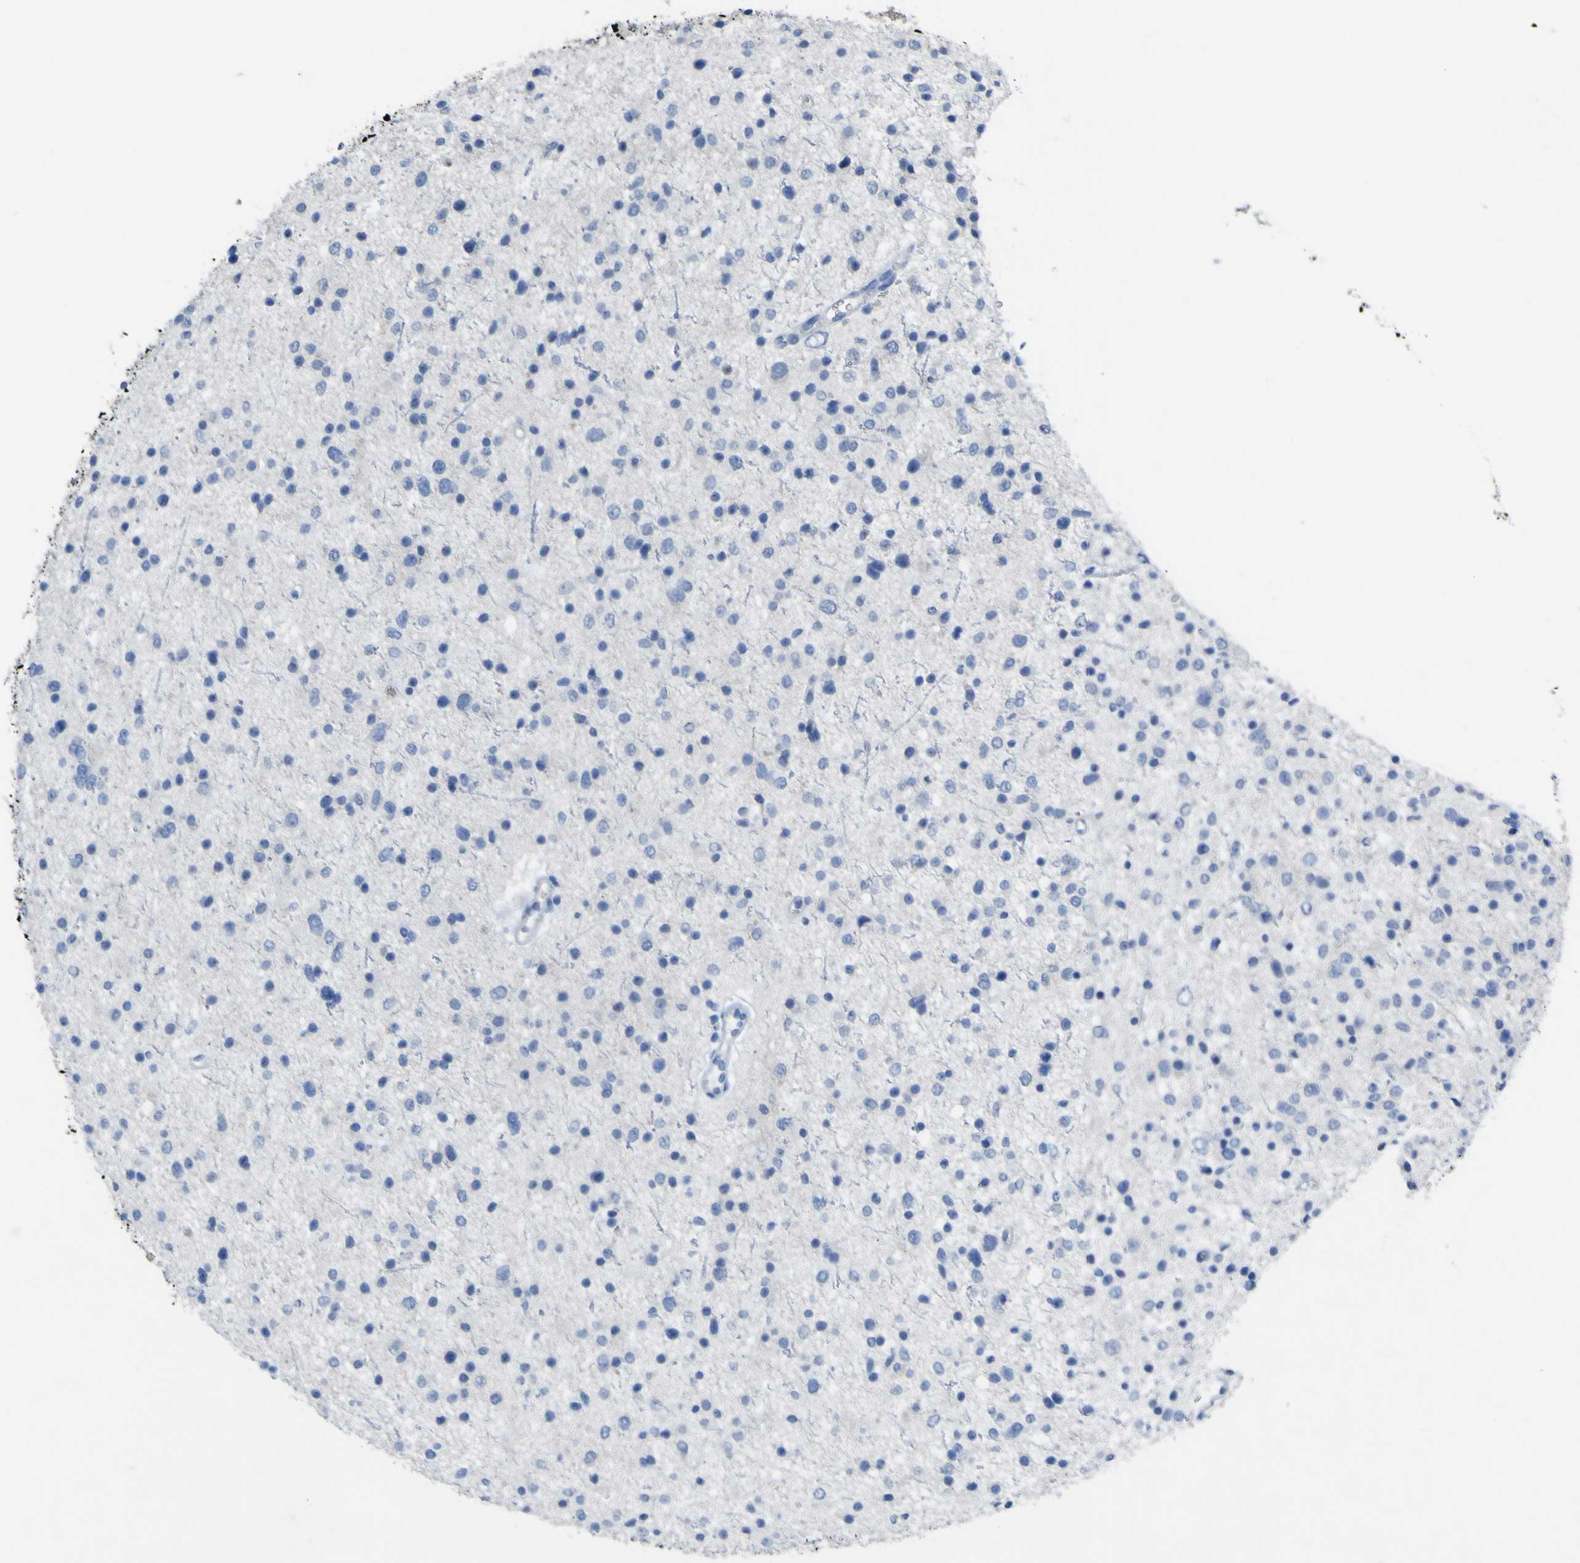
{"staining": {"intensity": "negative", "quantity": "none", "location": "none"}, "tissue": "glioma", "cell_type": "Tumor cells", "image_type": "cancer", "snomed": [{"axis": "morphology", "description": "Glioma, malignant, Low grade"}, {"axis": "topography", "description": "Brain"}], "caption": "An immunohistochemistry histopathology image of glioma is shown. There is no staining in tumor cells of glioma.", "gene": "GCM1", "patient": {"sex": "female", "age": 37}}